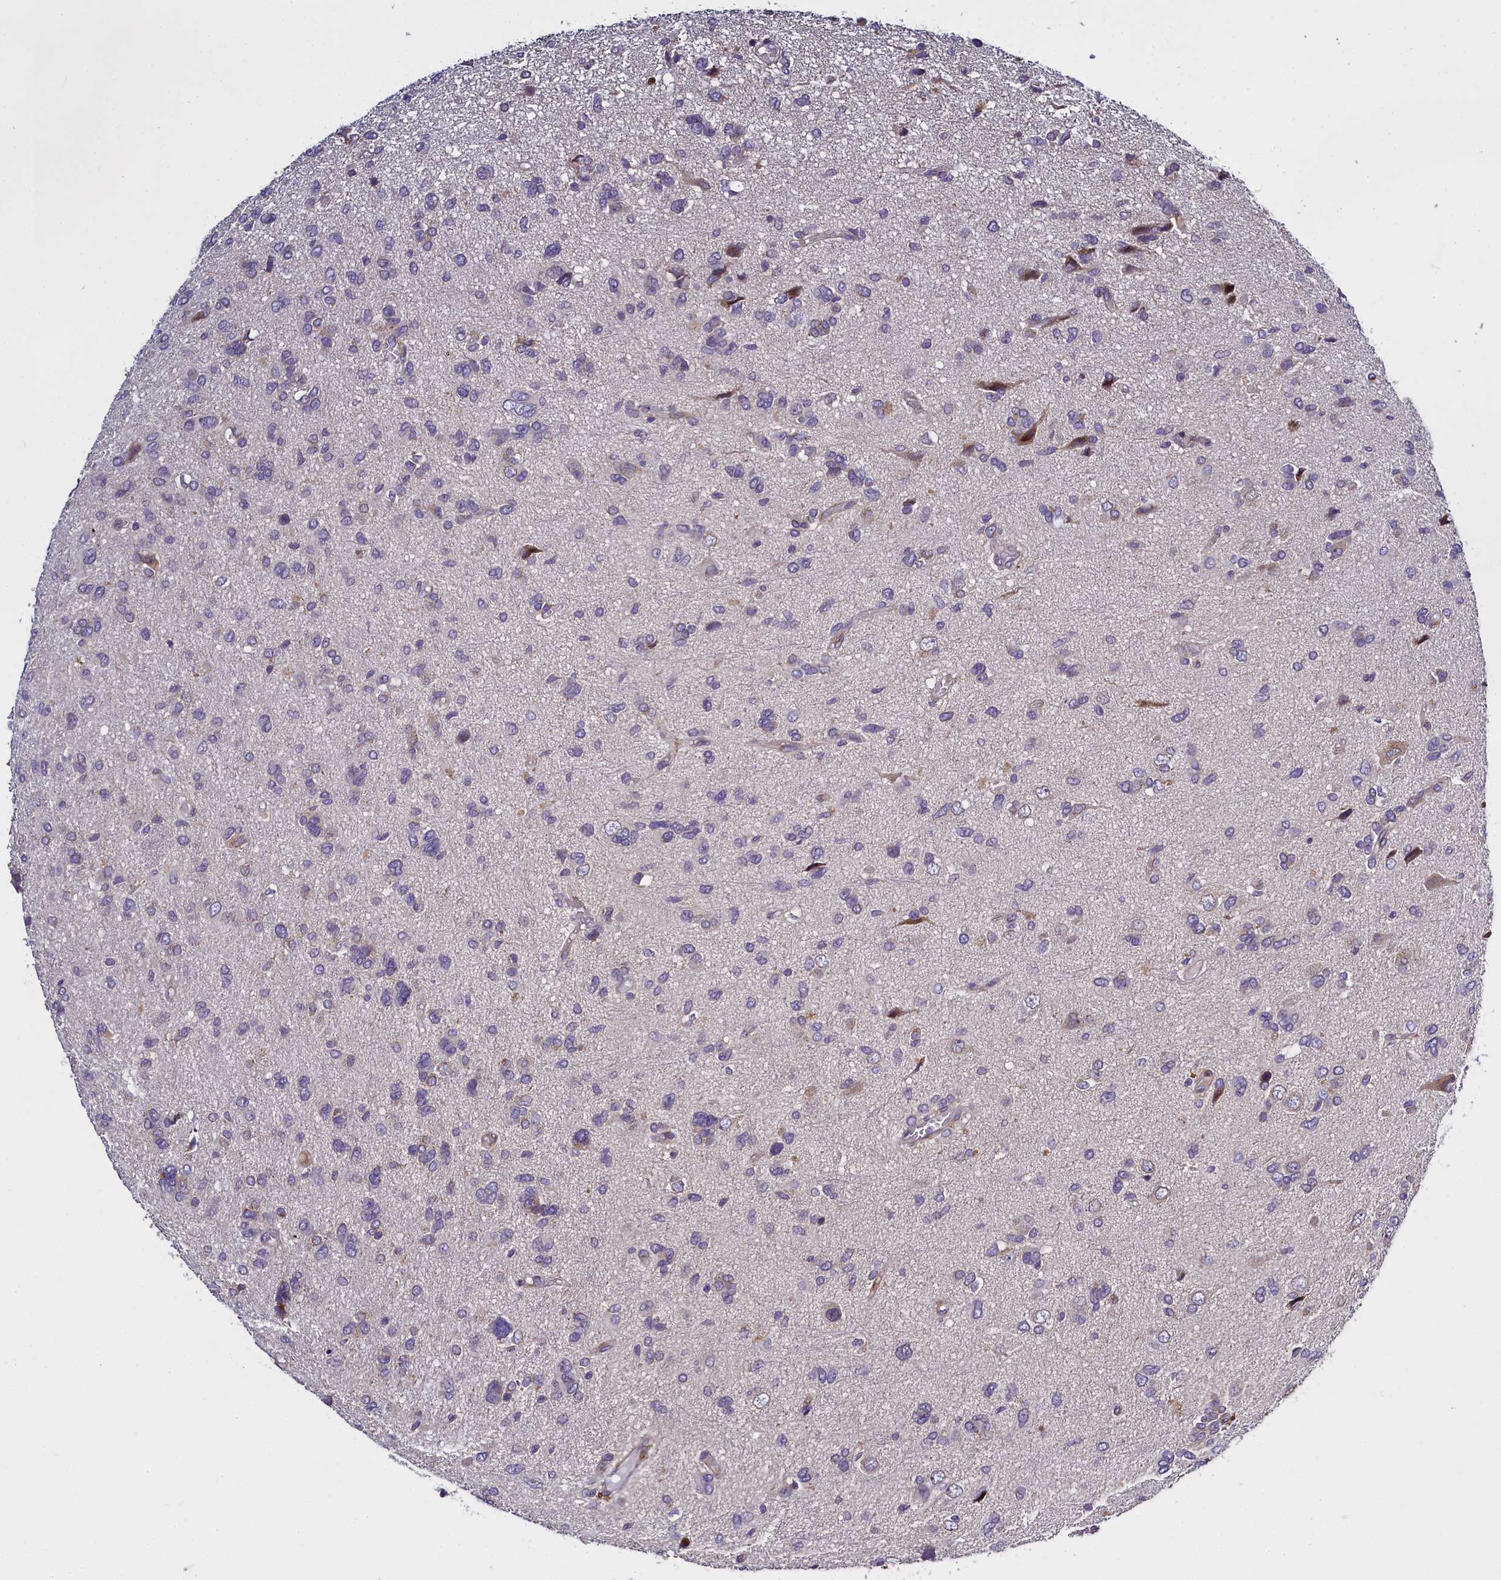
{"staining": {"intensity": "negative", "quantity": "none", "location": "none"}, "tissue": "glioma", "cell_type": "Tumor cells", "image_type": "cancer", "snomed": [{"axis": "morphology", "description": "Glioma, malignant, High grade"}, {"axis": "topography", "description": "Brain"}], "caption": "Micrograph shows no protein positivity in tumor cells of malignant high-grade glioma tissue.", "gene": "MRC2", "patient": {"sex": "female", "age": 59}}